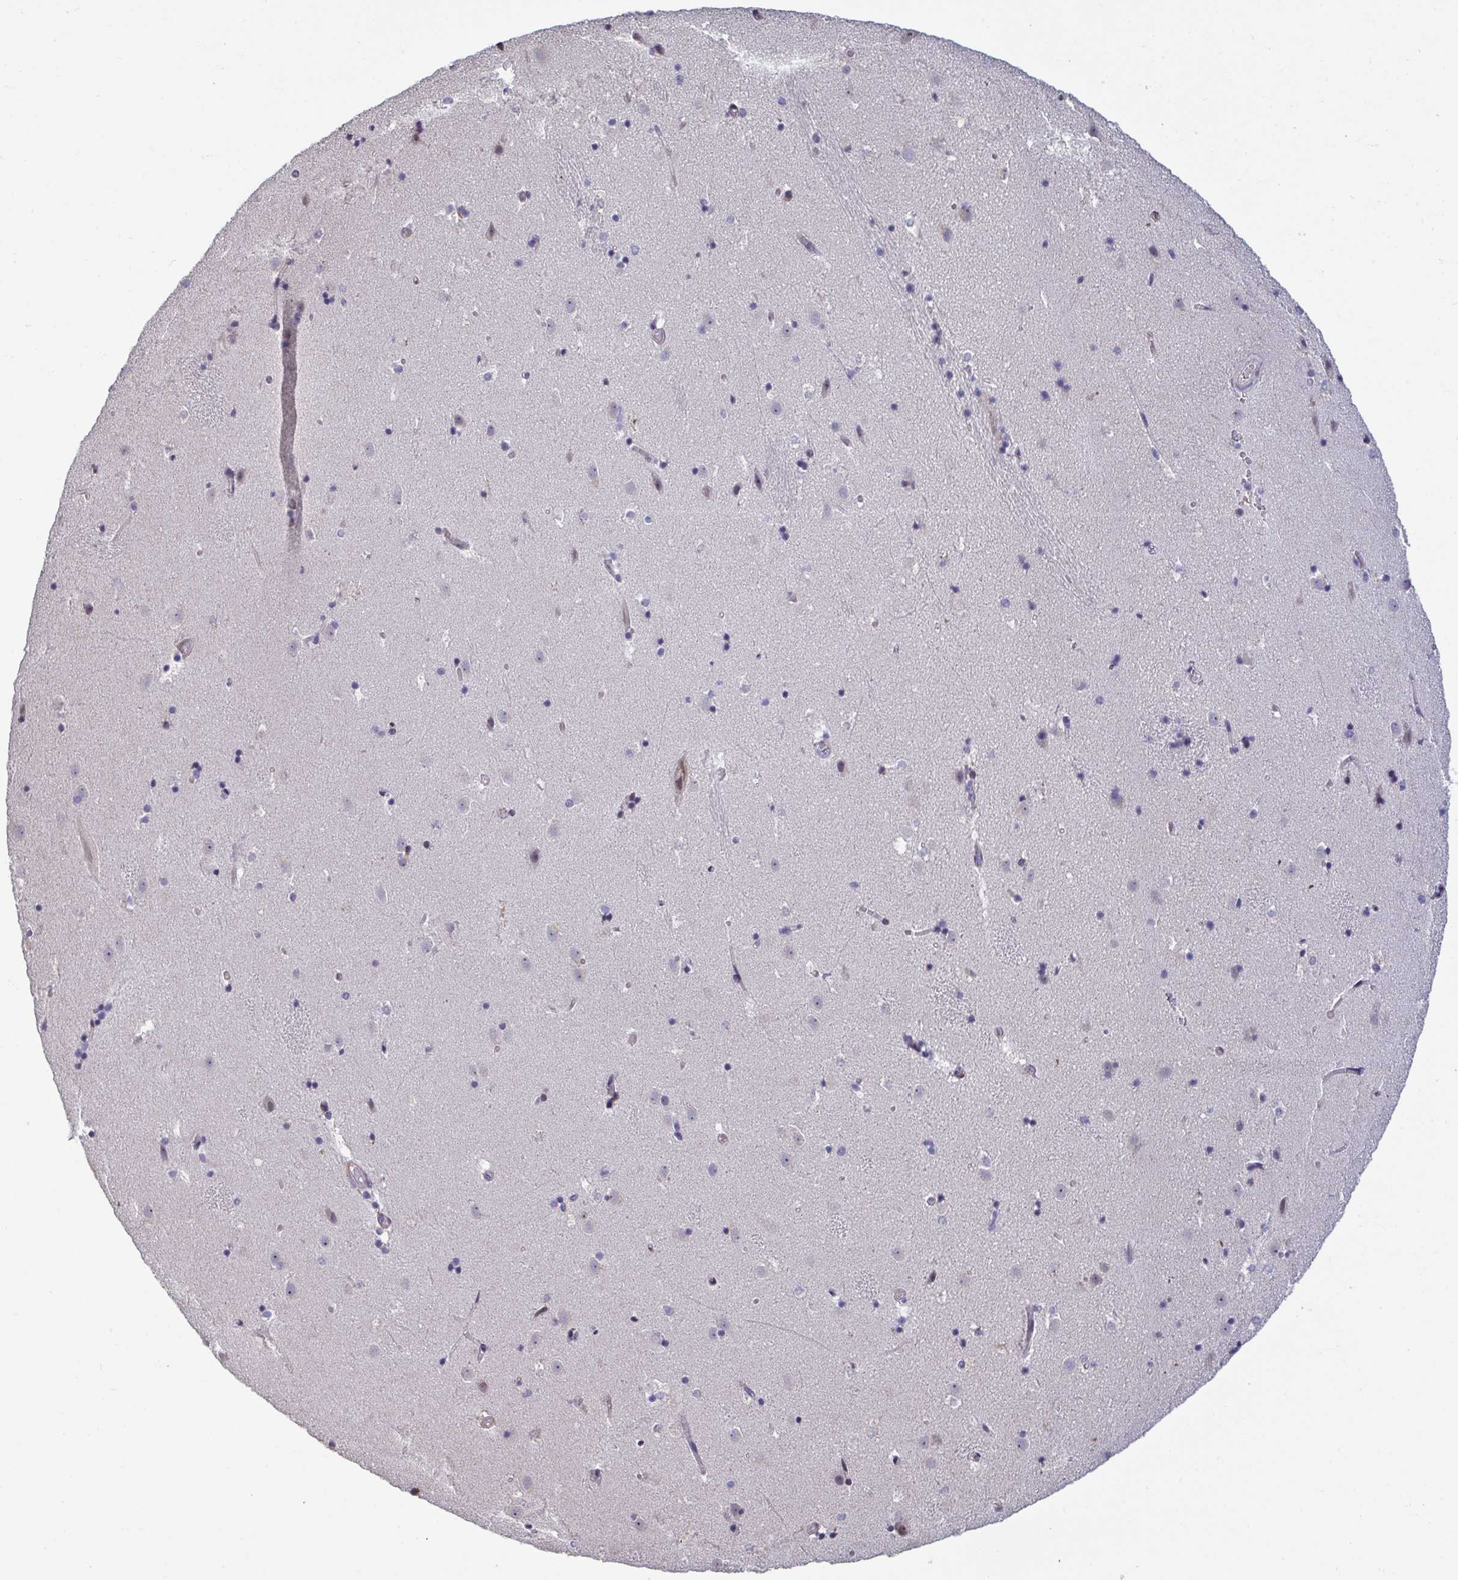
{"staining": {"intensity": "moderate", "quantity": "<25%", "location": "nuclear"}, "tissue": "caudate", "cell_type": "Glial cells", "image_type": "normal", "snomed": [{"axis": "morphology", "description": "Normal tissue, NOS"}, {"axis": "topography", "description": "Lateral ventricle wall"}], "caption": "IHC histopathology image of normal caudate: caudate stained using immunohistochemistry (IHC) exhibits low levels of moderate protein expression localized specifically in the nuclear of glial cells, appearing as a nuclear brown color.", "gene": "PELI1", "patient": {"sex": "male", "age": 37}}